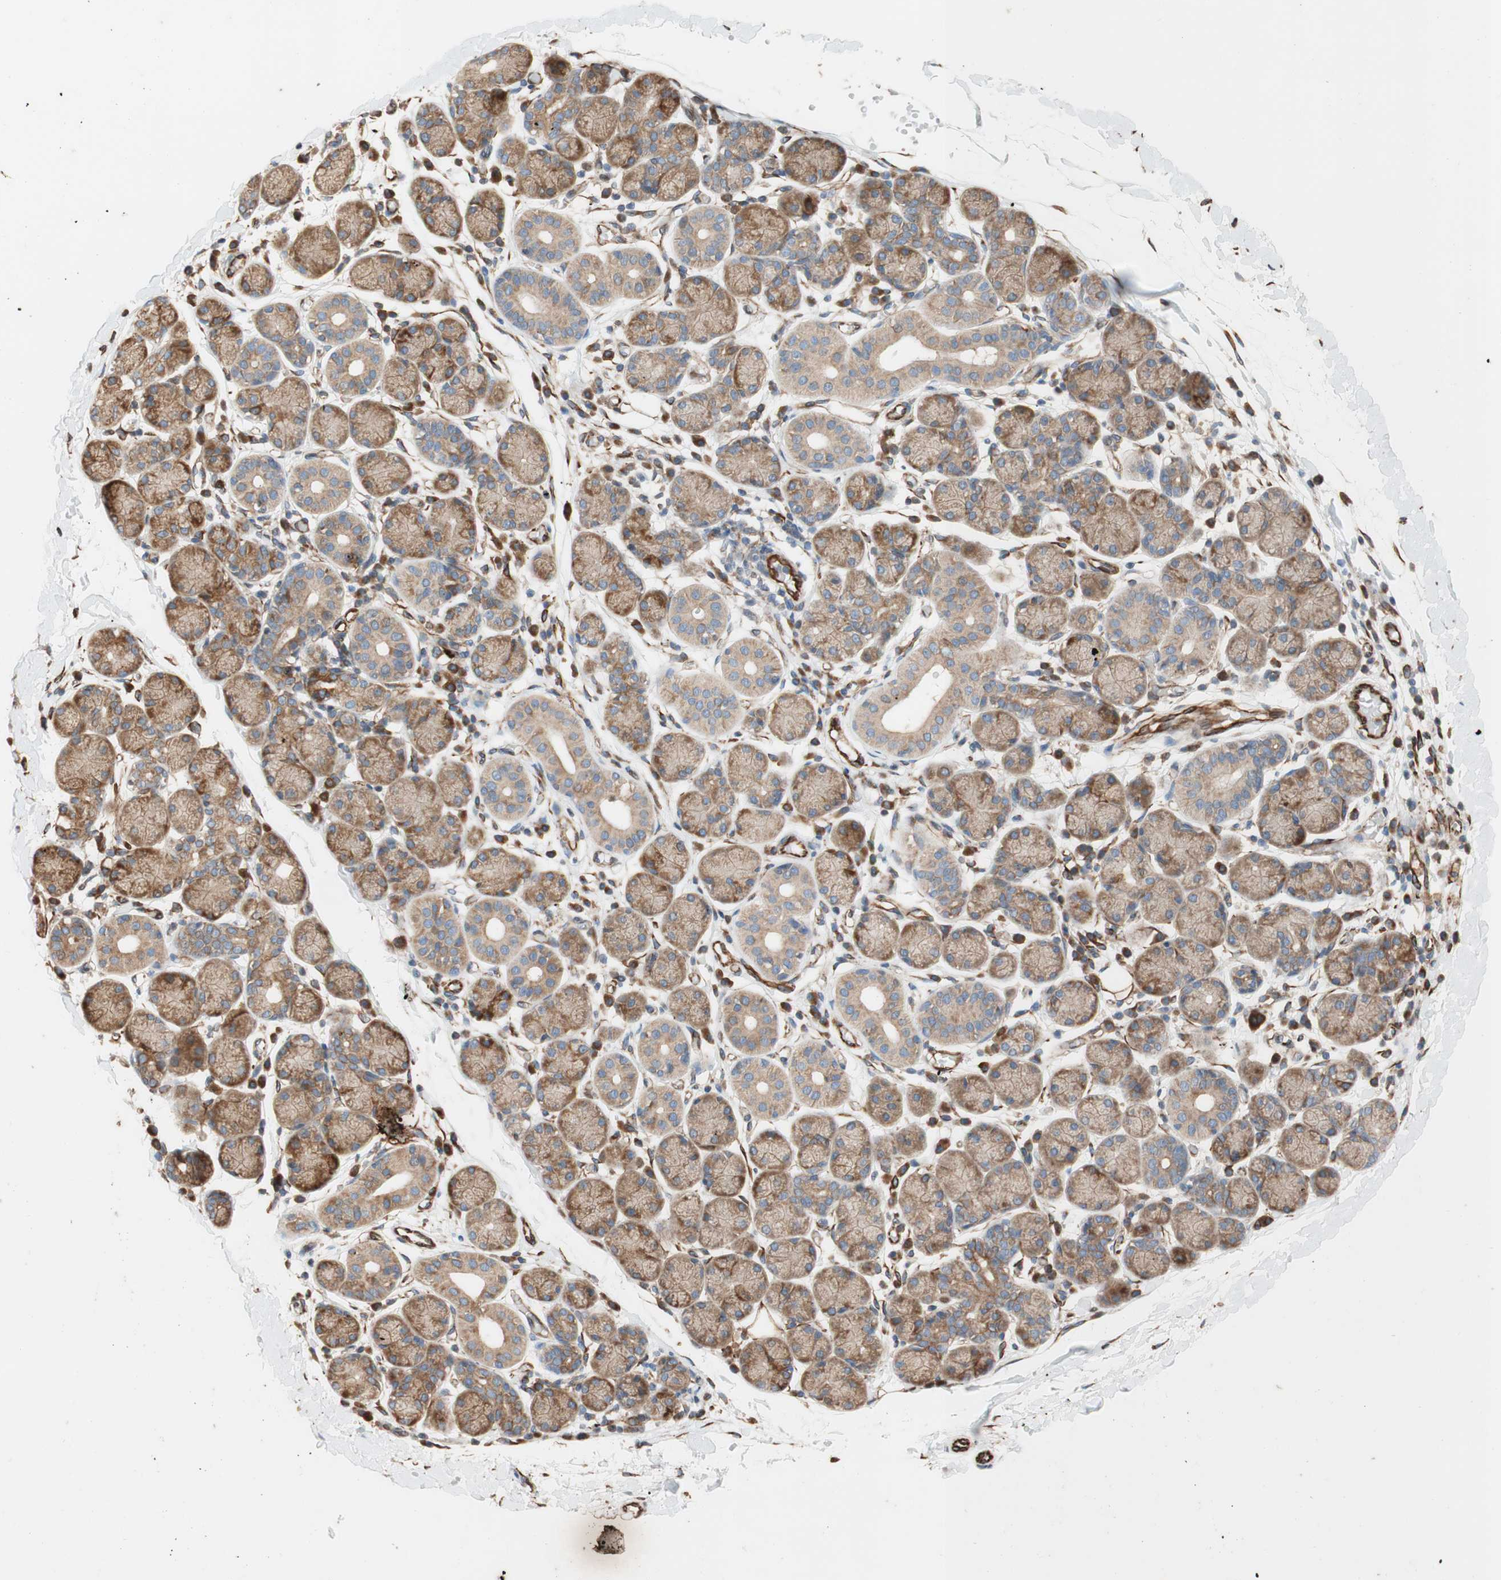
{"staining": {"intensity": "moderate", "quantity": ">75%", "location": "cytoplasmic/membranous"}, "tissue": "salivary gland", "cell_type": "Glandular cells", "image_type": "normal", "snomed": [{"axis": "morphology", "description": "Normal tissue, NOS"}, {"axis": "topography", "description": "Salivary gland"}], "caption": "Immunohistochemistry staining of unremarkable salivary gland, which exhibits medium levels of moderate cytoplasmic/membranous staining in approximately >75% of glandular cells indicating moderate cytoplasmic/membranous protein positivity. The staining was performed using DAB (brown) for protein detection and nuclei were counterstained in hematoxylin (blue).", "gene": "C1orf43", "patient": {"sex": "female", "age": 24}}